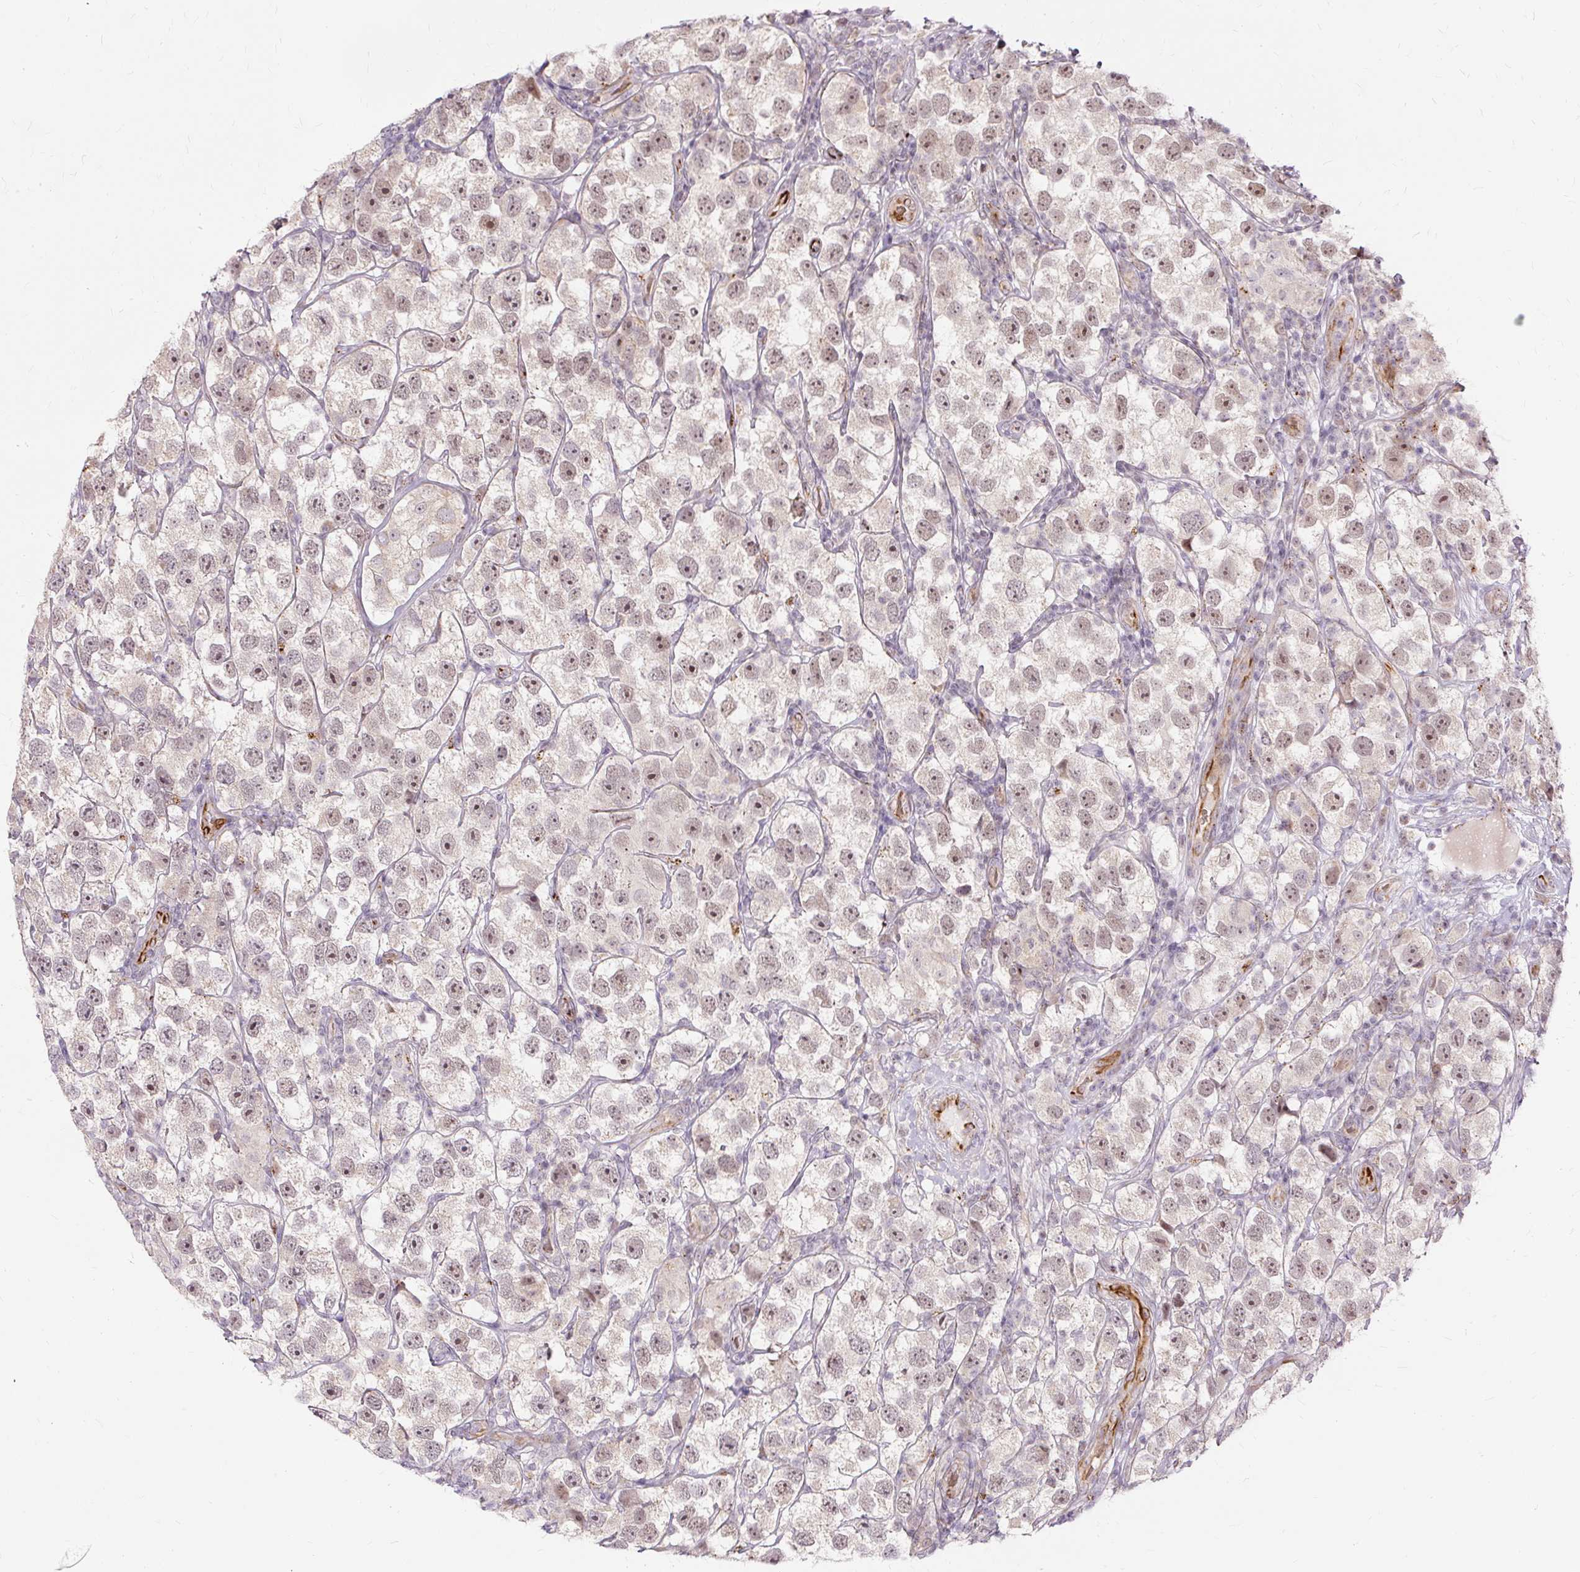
{"staining": {"intensity": "moderate", "quantity": ">75%", "location": "nuclear"}, "tissue": "testis cancer", "cell_type": "Tumor cells", "image_type": "cancer", "snomed": [{"axis": "morphology", "description": "Seminoma, NOS"}, {"axis": "topography", "description": "Testis"}], "caption": "Testis cancer (seminoma) stained with DAB (3,3'-diaminobenzidine) immunohistochemistry exhibits medium levels of moderate nuclear positivity in about >75% of tumor cells. (Brightfield microscopy of DAB IHC at high magnification).", "gene": "MMACHC", "patient": {"sex": "male", "age": 26}}